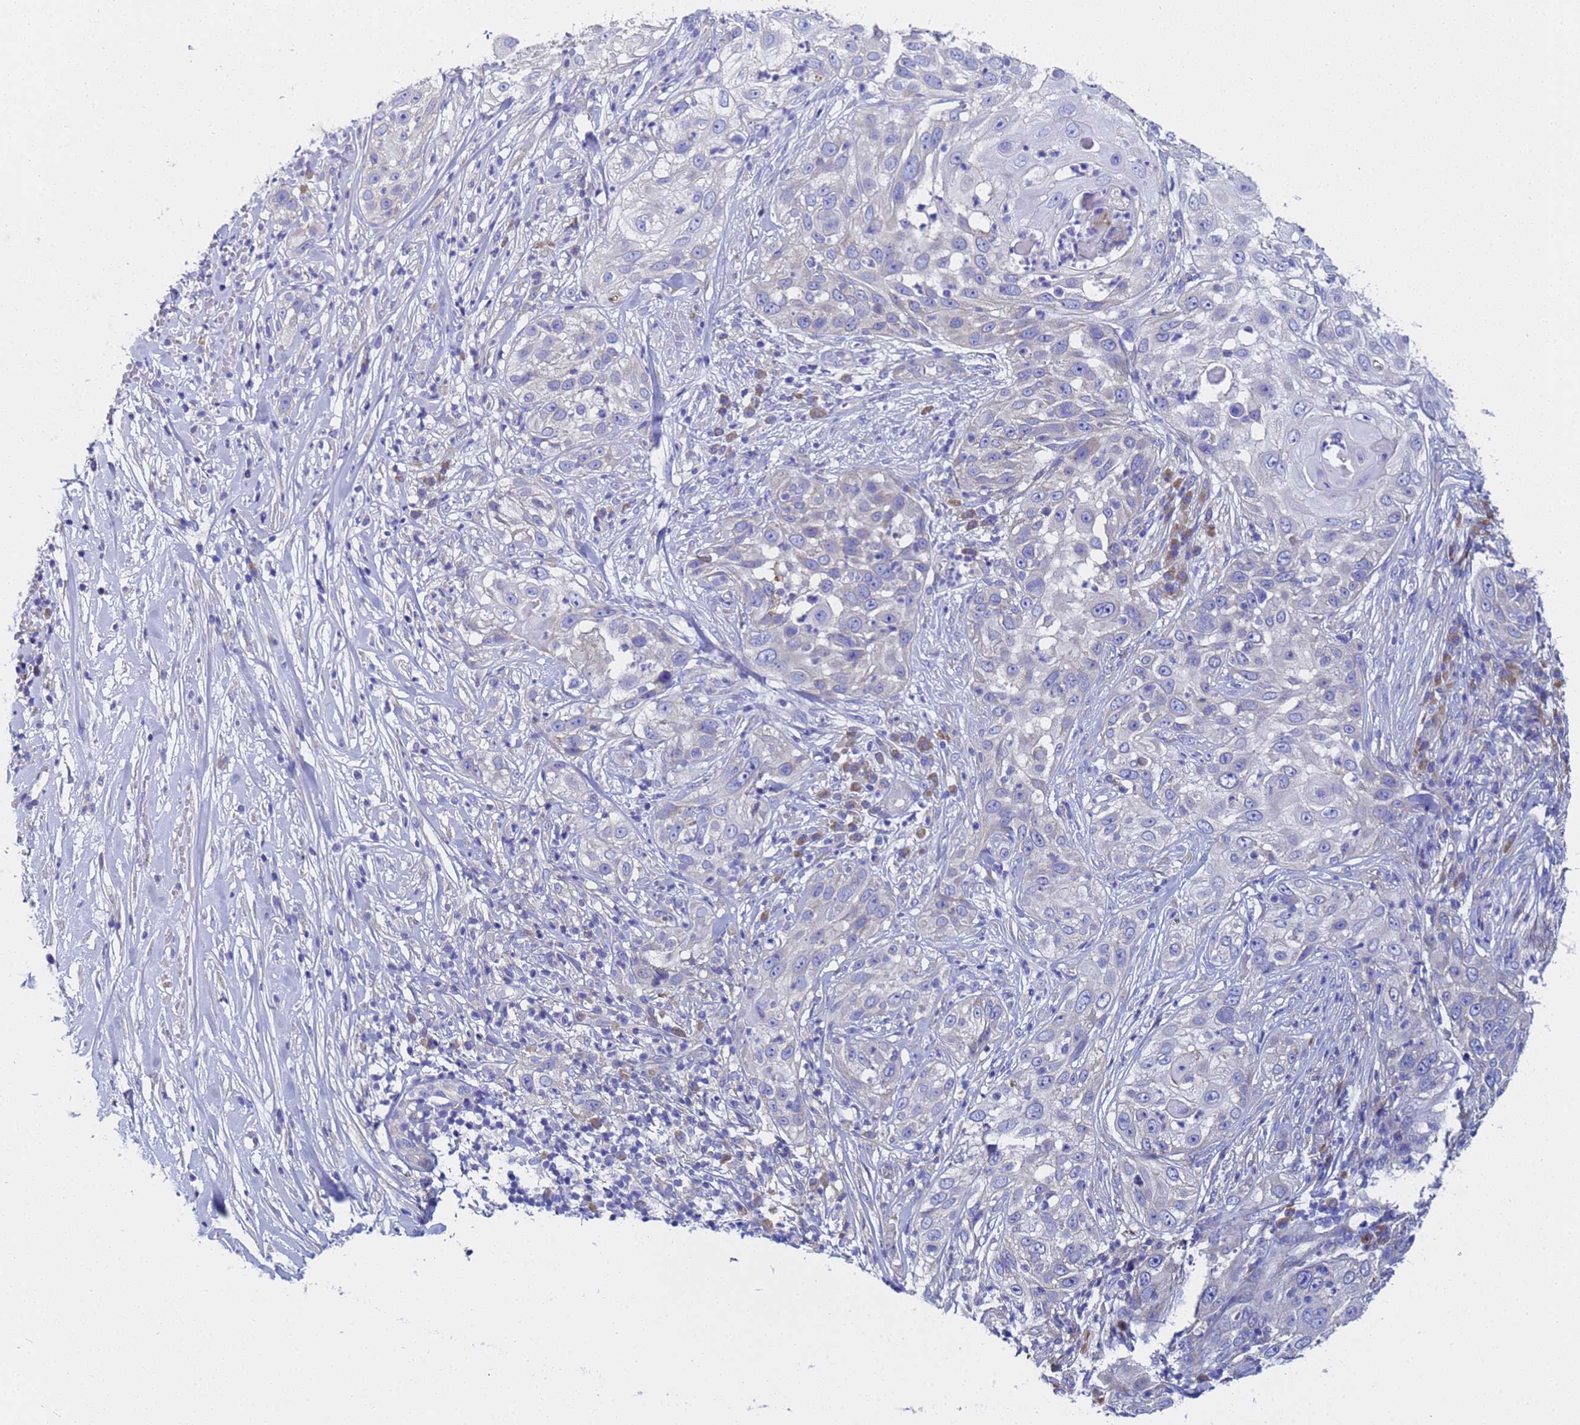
{"staining": {"intensity": "negative", "quantity": "none", "location": "none"}, "tissue": "skin cancer", "cell_type": "Tumor cells", "image_type": "cancer", "snomed": [{"axis": "morphology", "description": "Squamous cell carcinoma, NOS"}, {"axis": "topography", "description": "Skin"}], "caption": "Immunohistochemistry (IHC) of skin cancer displays no staining in tumor cells. (Immunohistochemistry, brightfield microscopy, high magnification).", "gene": "TM4SF4", "patient": {"sex": "female", "age": 44}}